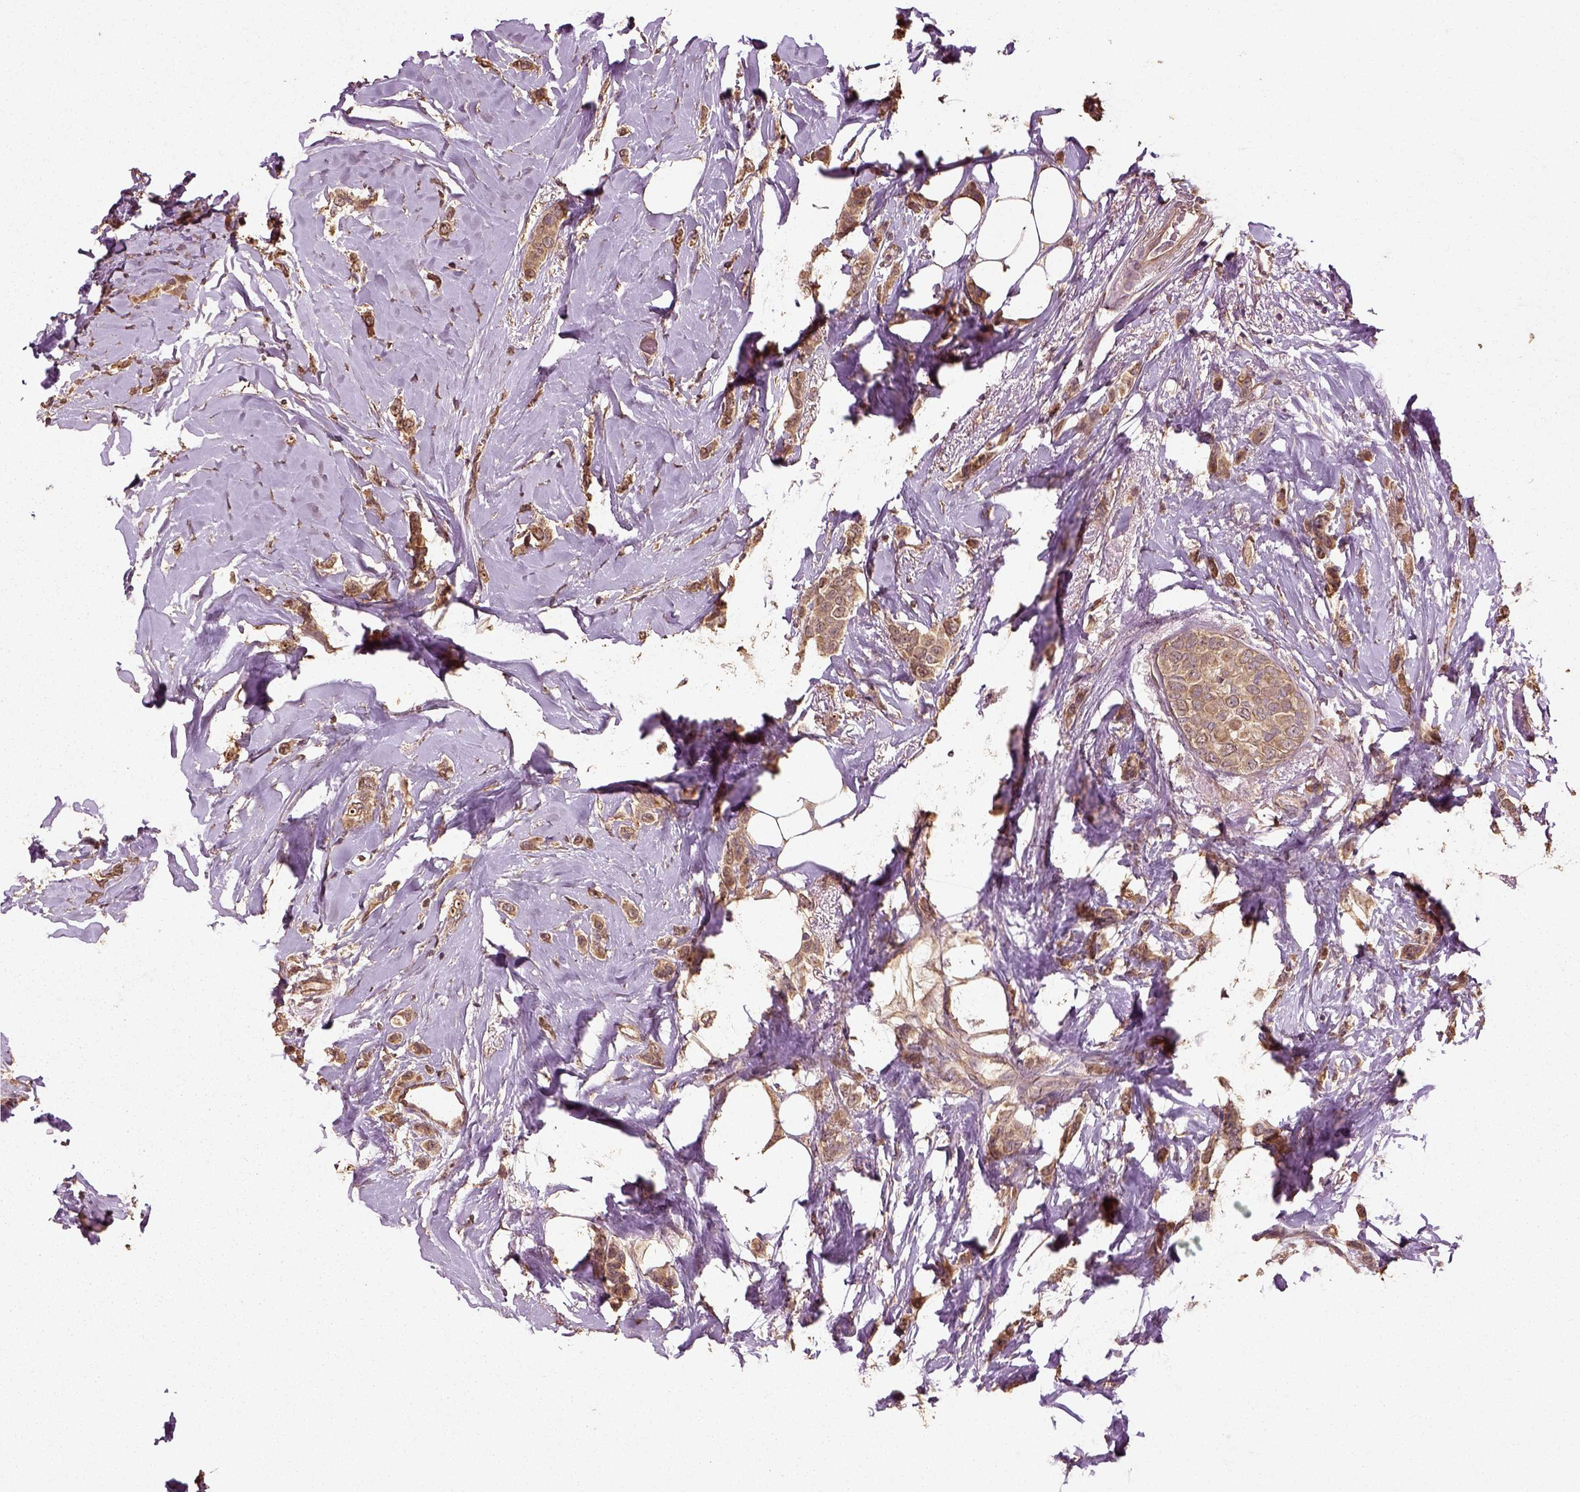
{"staining": {"intensity": "moderate", "quantity": ">75%", "location": "cytoplasmic/membranous"}, "tissue": "breast cancer", "cell_type": "Tumor cells", "image_type": "cancer", "snomed": [{"axis": "morphology", "description": "Lobular carcinoma"}, {"axis": "topography", "description": "Breast"}], "caption": "Protein expression analysis of breast lobular carcinoma demonstrates moderate cytoplasmic/membranous positivity in approximately >75% of tumor cells.", "gene": "ERV3-1", "patient": {"sex": "female", "age": 66}}